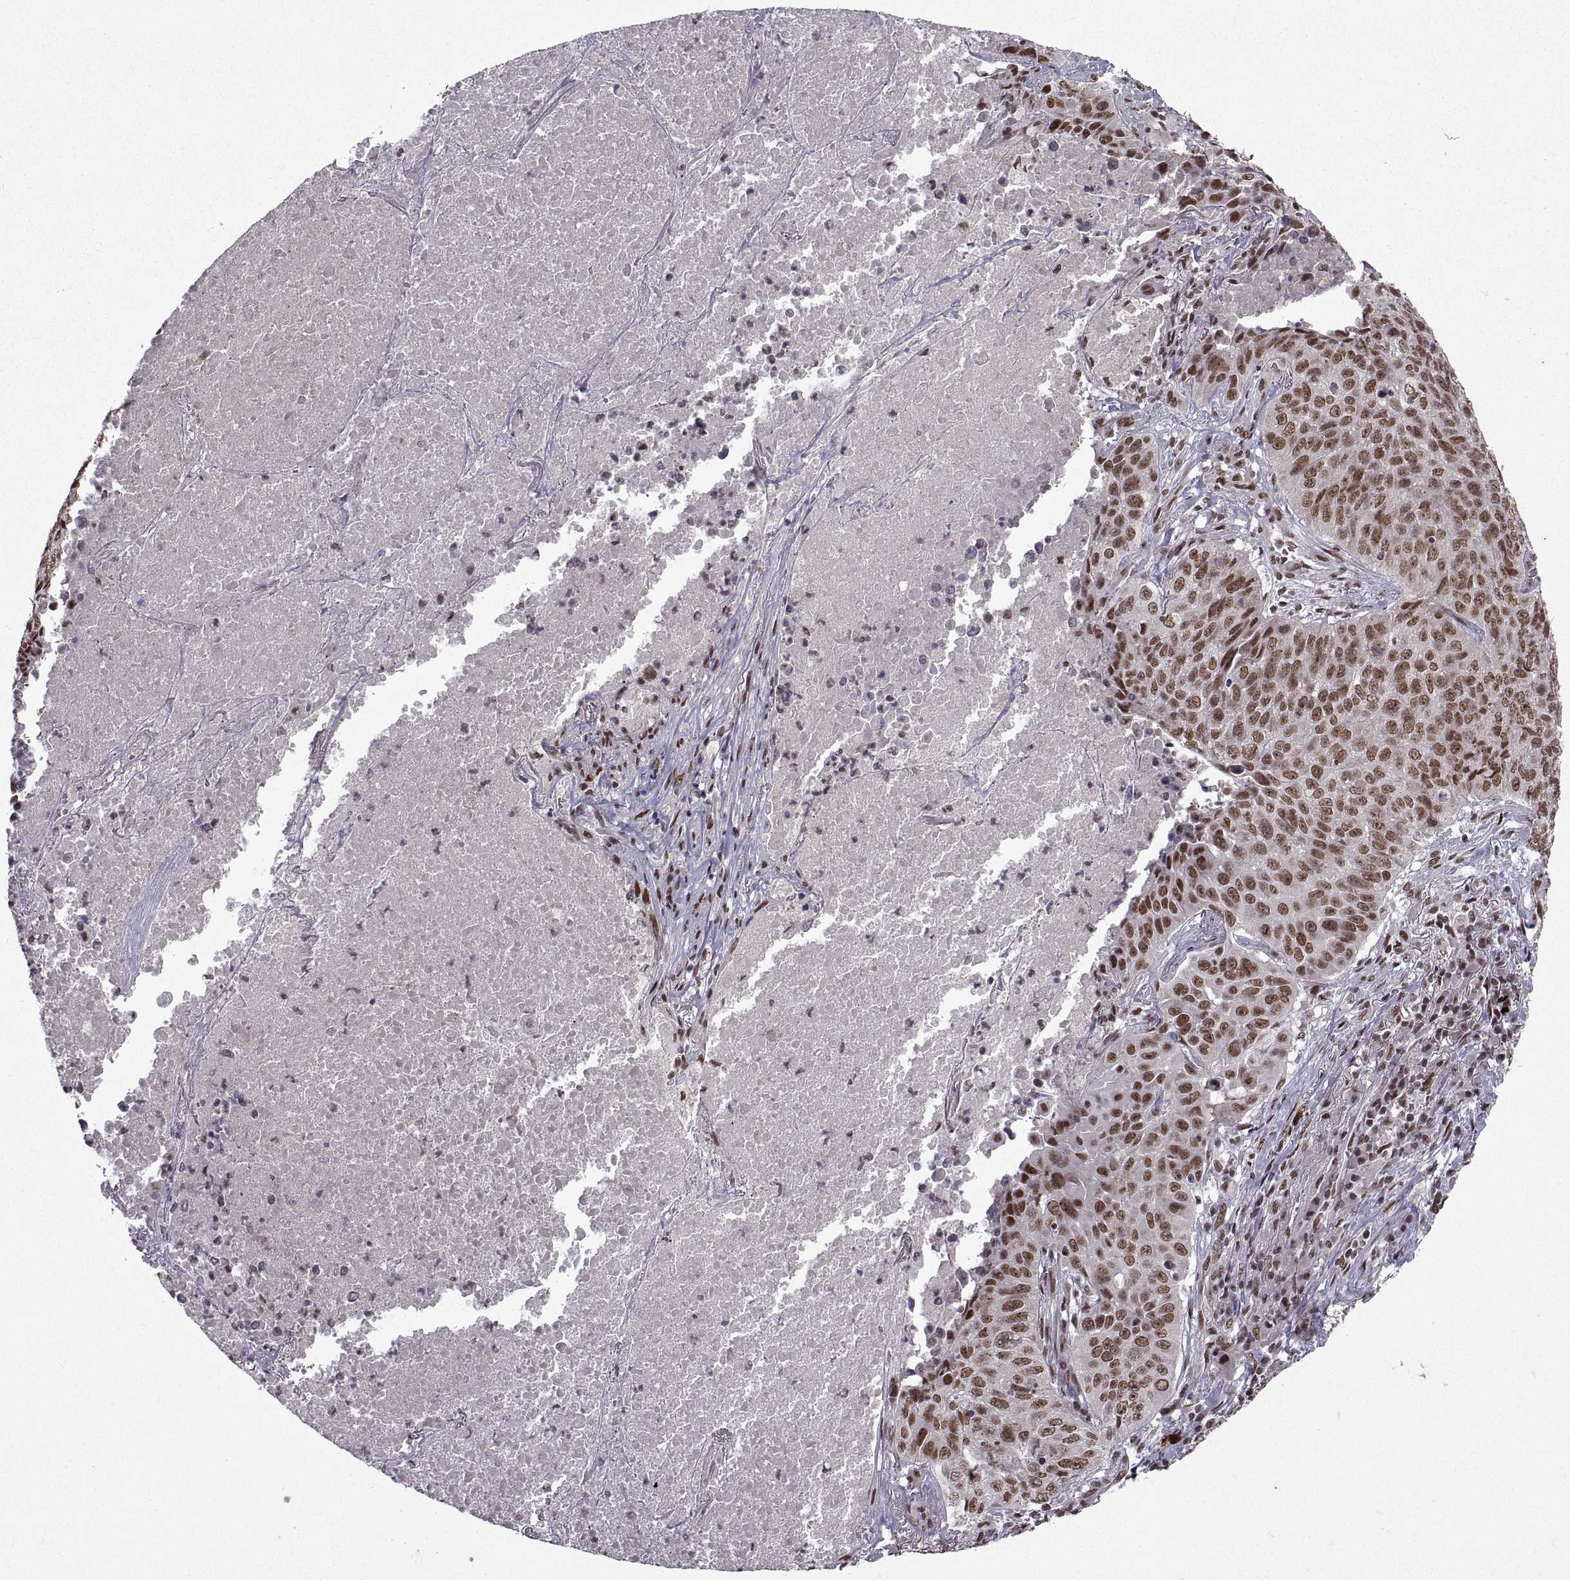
{"staining": {"intensity": "strong", "quantity": ">75%", "location": "nuclear"}, "tissue": "lung cancer", "cell_type": "Tumor cells", "image_type": "cancer", "snomed": [{"axis": "morphology", "description": "Normal tissue, NOS"}, {"axis": "morphology", "description": "Squamous cell carcinoma, NOS"}, {"axis": "topography", "description": "Bronchus"}, {"axis": "topography", "description": "Lung"}], "caption": "A brown stain labels strong nuclear positivity of a protein in human lung cancer (squamous cell carcinoma) tumor cells. The staining is performed using DAB brown chromogen to label protein expression. The nuclei are counter-stained blue using hematoxylin.", "gene": "MT1E", "patient": {"sex": "male", "age": 64}}